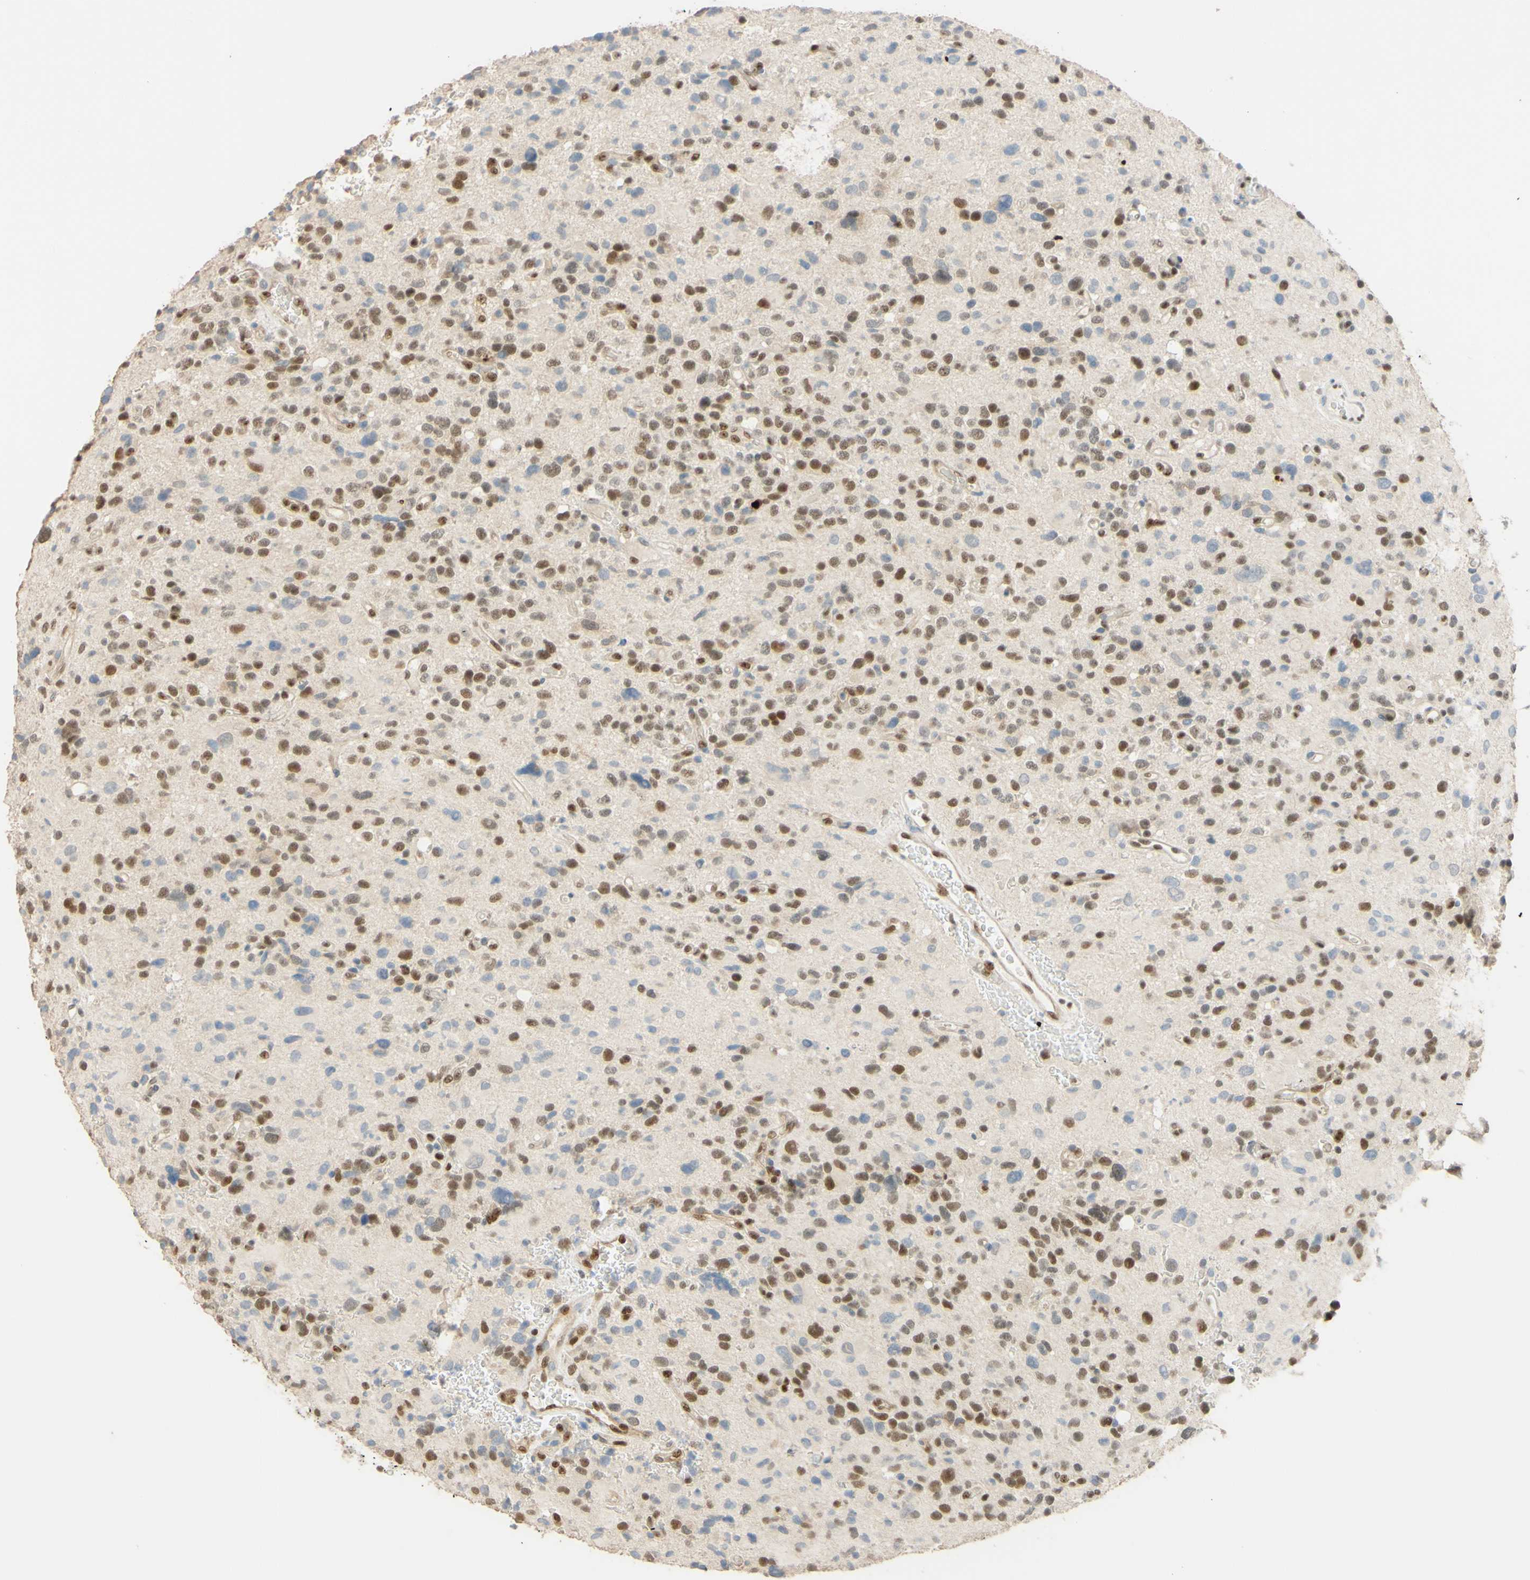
{"staining": {"intensity": "moderate", "quantity": "25%-75%", "location": "nuclear"}, "tissue": "glioma", "cell_type": "Tumor cells", "image_type": "cancer", "snomed": [{"axis": "morphology", "description": "Glioma, malignant, High grade"}, {"axis": "topography", "description": "Brain"}], "caption": "The micrograph displays immunohistochemical staining of malignant high-grade glioma. There is moderate nuclear expression is present in approximately 25%-75% of tumor cells.", "gene": "POLB", "patient": {"sex": "male", "age": 48}}